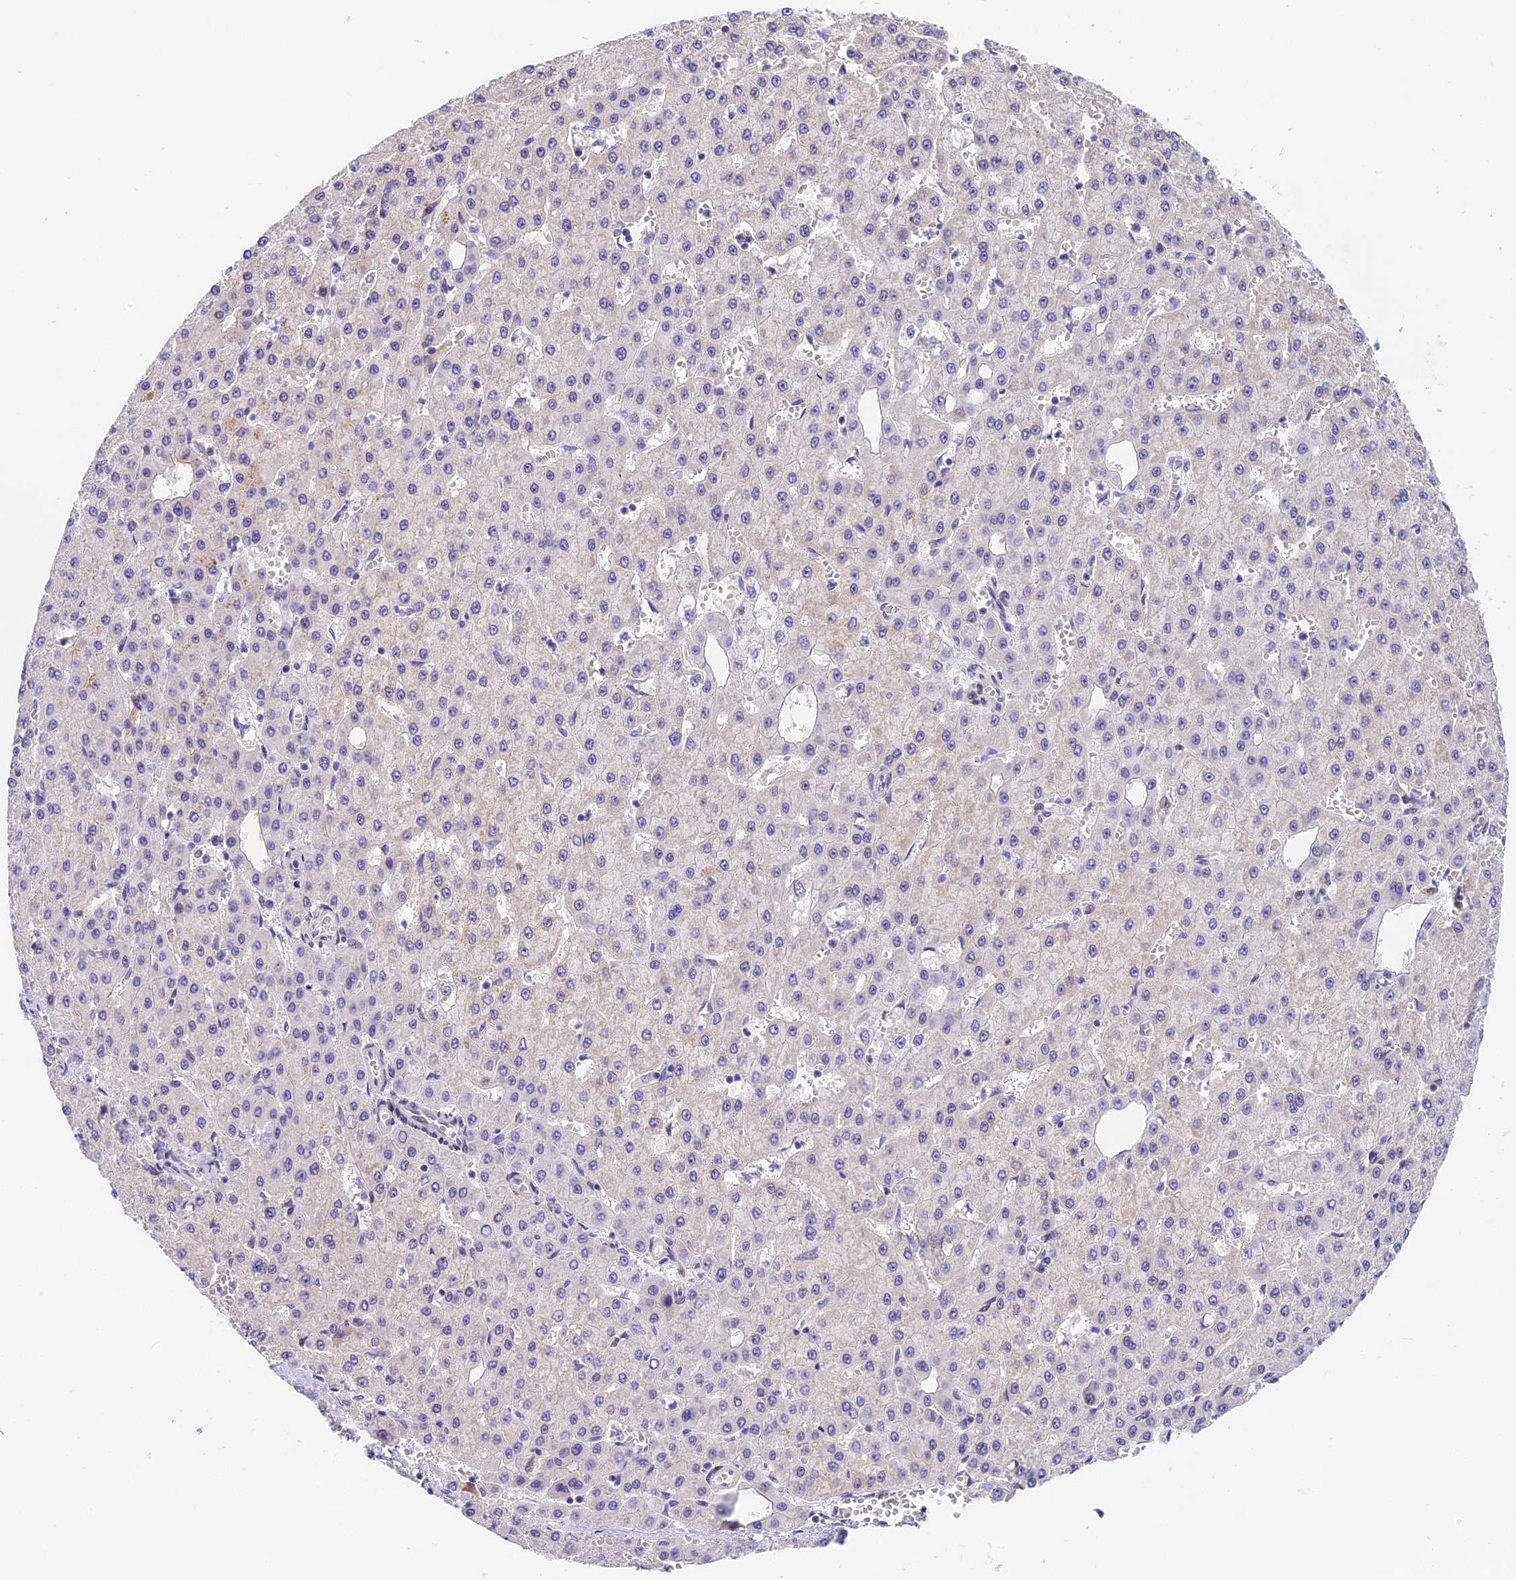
{"staining": {"intensity": "negative", "quantity": "none", "location": "none"}, "tissue": "liver cancer", "cell_type": "Tumor cells", "image_type": "cancer", "snomed": [{"axis": "morphology", "description": "Carcinoma, Hepatocellular, NOS"}, {"axis": "topography", "description": "Liver"}], "caption": "Tumor cells are negative for brown protein staining in liver hepatocellular carcinoma.", "gene": "MIDN", "patient": {"sex": "male", "age": 47}}